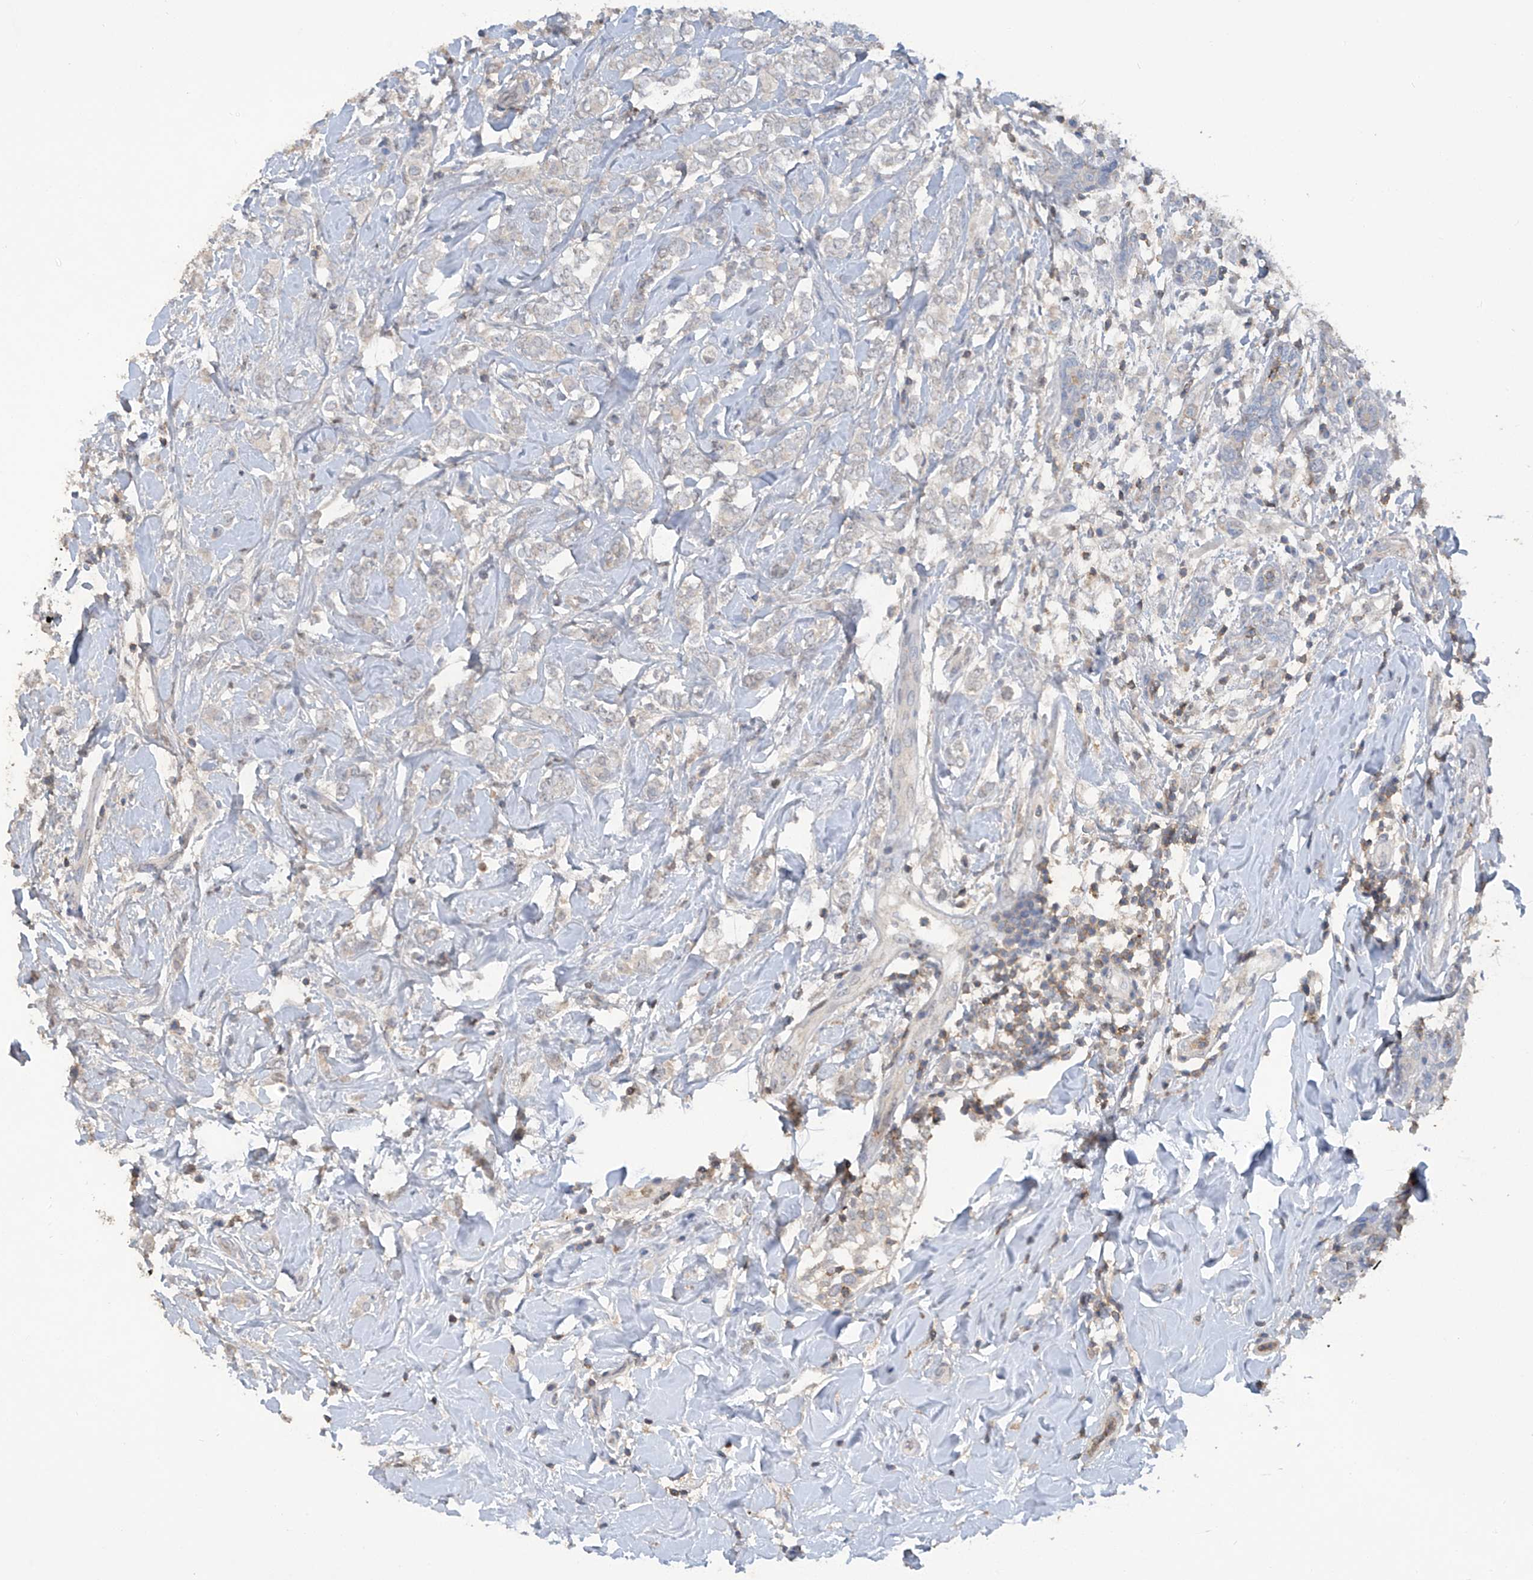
{"staining": {"intensity": "negative", "quantity": "none", "location": "none"}, "tissue": "breast cancer", "cell_type": "Tumor cells", "image_type": "cancer", "snomed": [{"axis": "morphology", "description": "Normal tissue, NOS"}, {"axis": "morphology", "description": "Lobular carcinoma"}, {"axis": "topography", "description": "Breast"}], "caption": "Breast cancer (lobular carcinoma) stained for a protein using IHC exhibits no staining tumor cells.", "gene": "HAS3", "patient": {"sex": "female", "age": 47}}